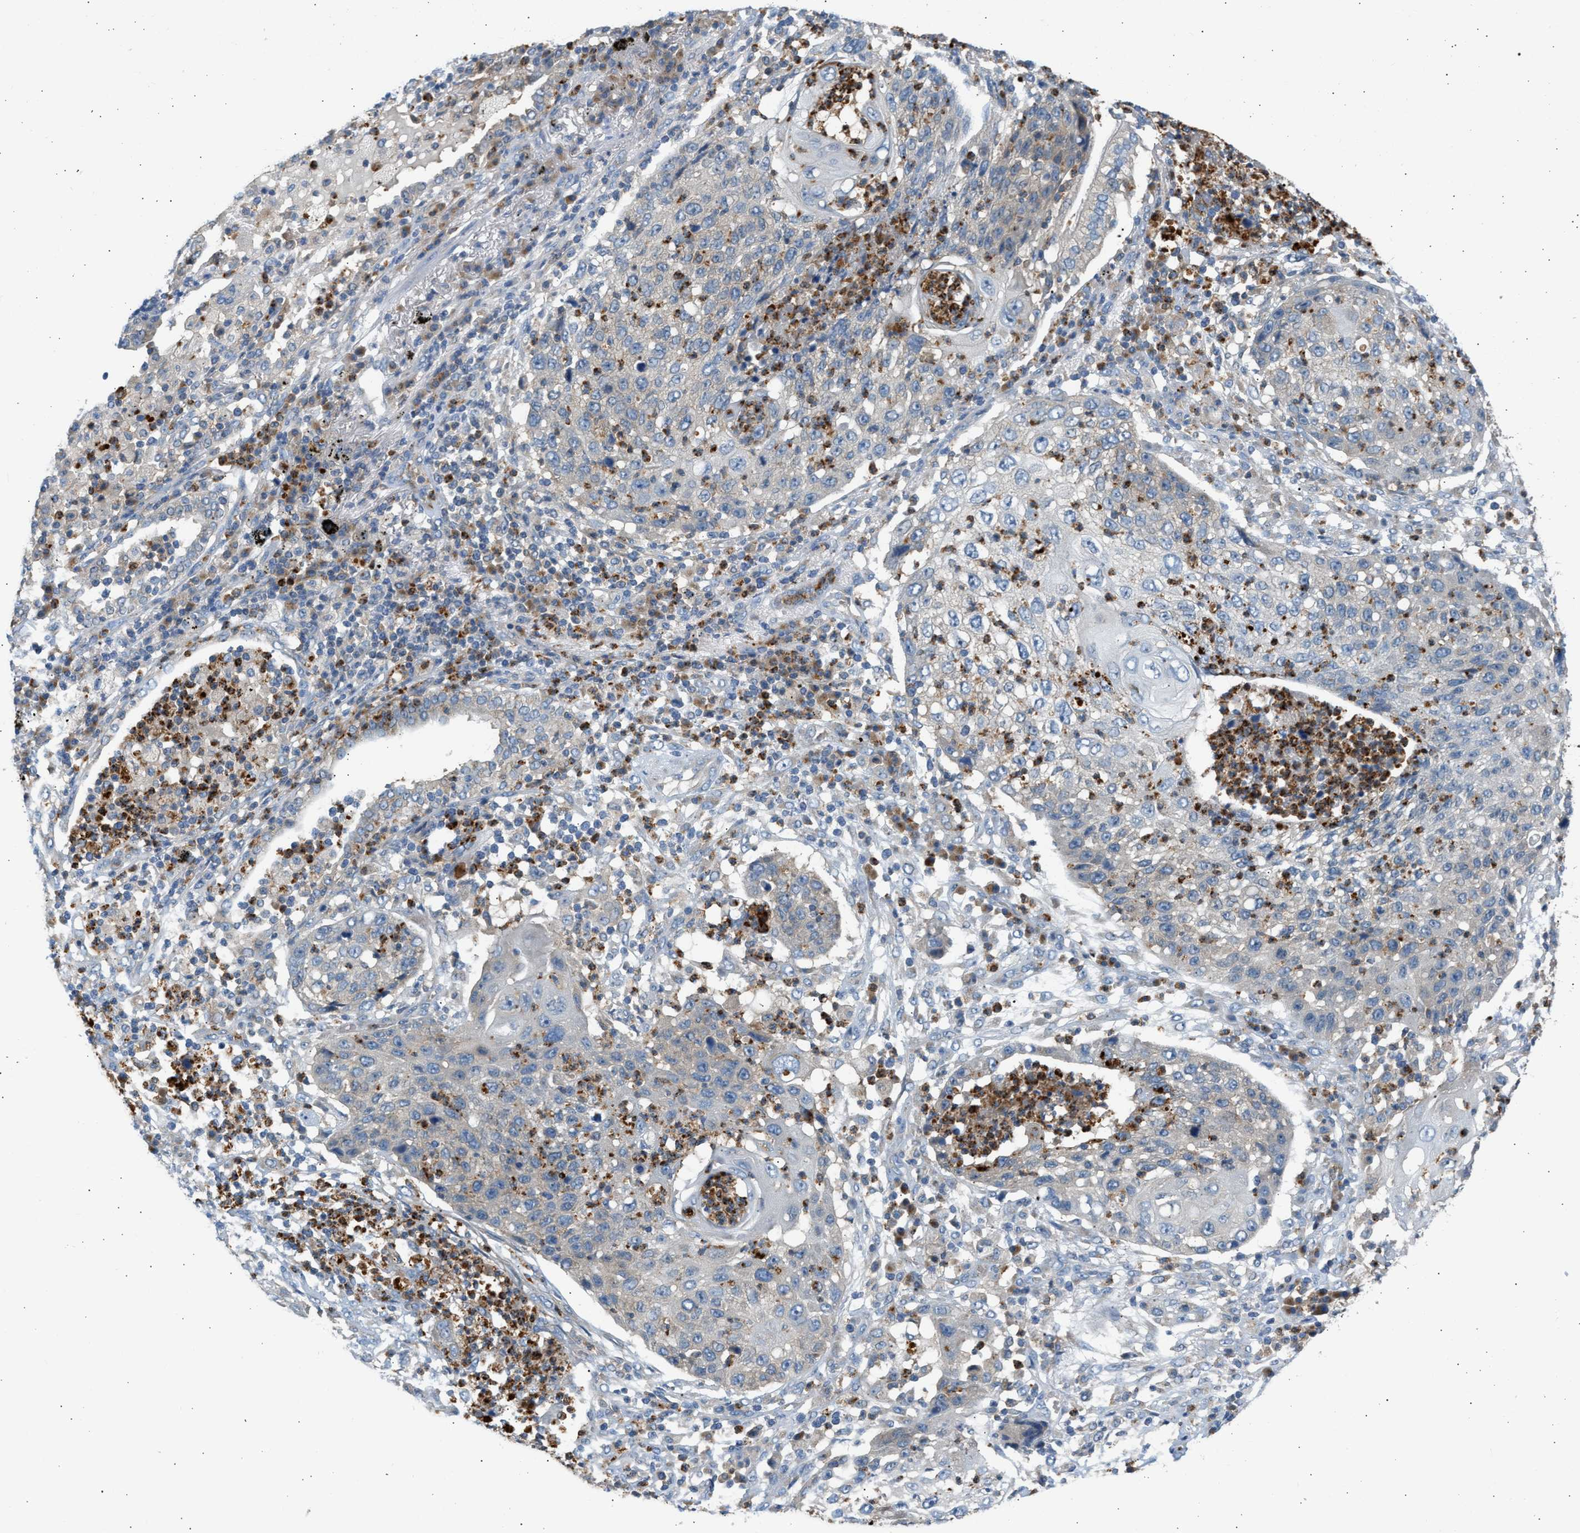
{"staining": {"intensity": "negative", "quantity": "none", "location": "none"}, "tissue": "lung cancer", "cell_type": "Tumor cells", "image_type": "cancer", "snomed": [{"axis": "morphology", "description": "Squamous cell carcinoma, NOS"}, {"axis": "topography", "description": "Lung"}], "caption": "Tumor cells show no significant positivity in lung cancer (squamous cell carcinoma). (DAB immunohistochemistry with hematoxylin counter stain).", "gene": "TRIM50", "patient": {"sex": "female", "age": 63}}